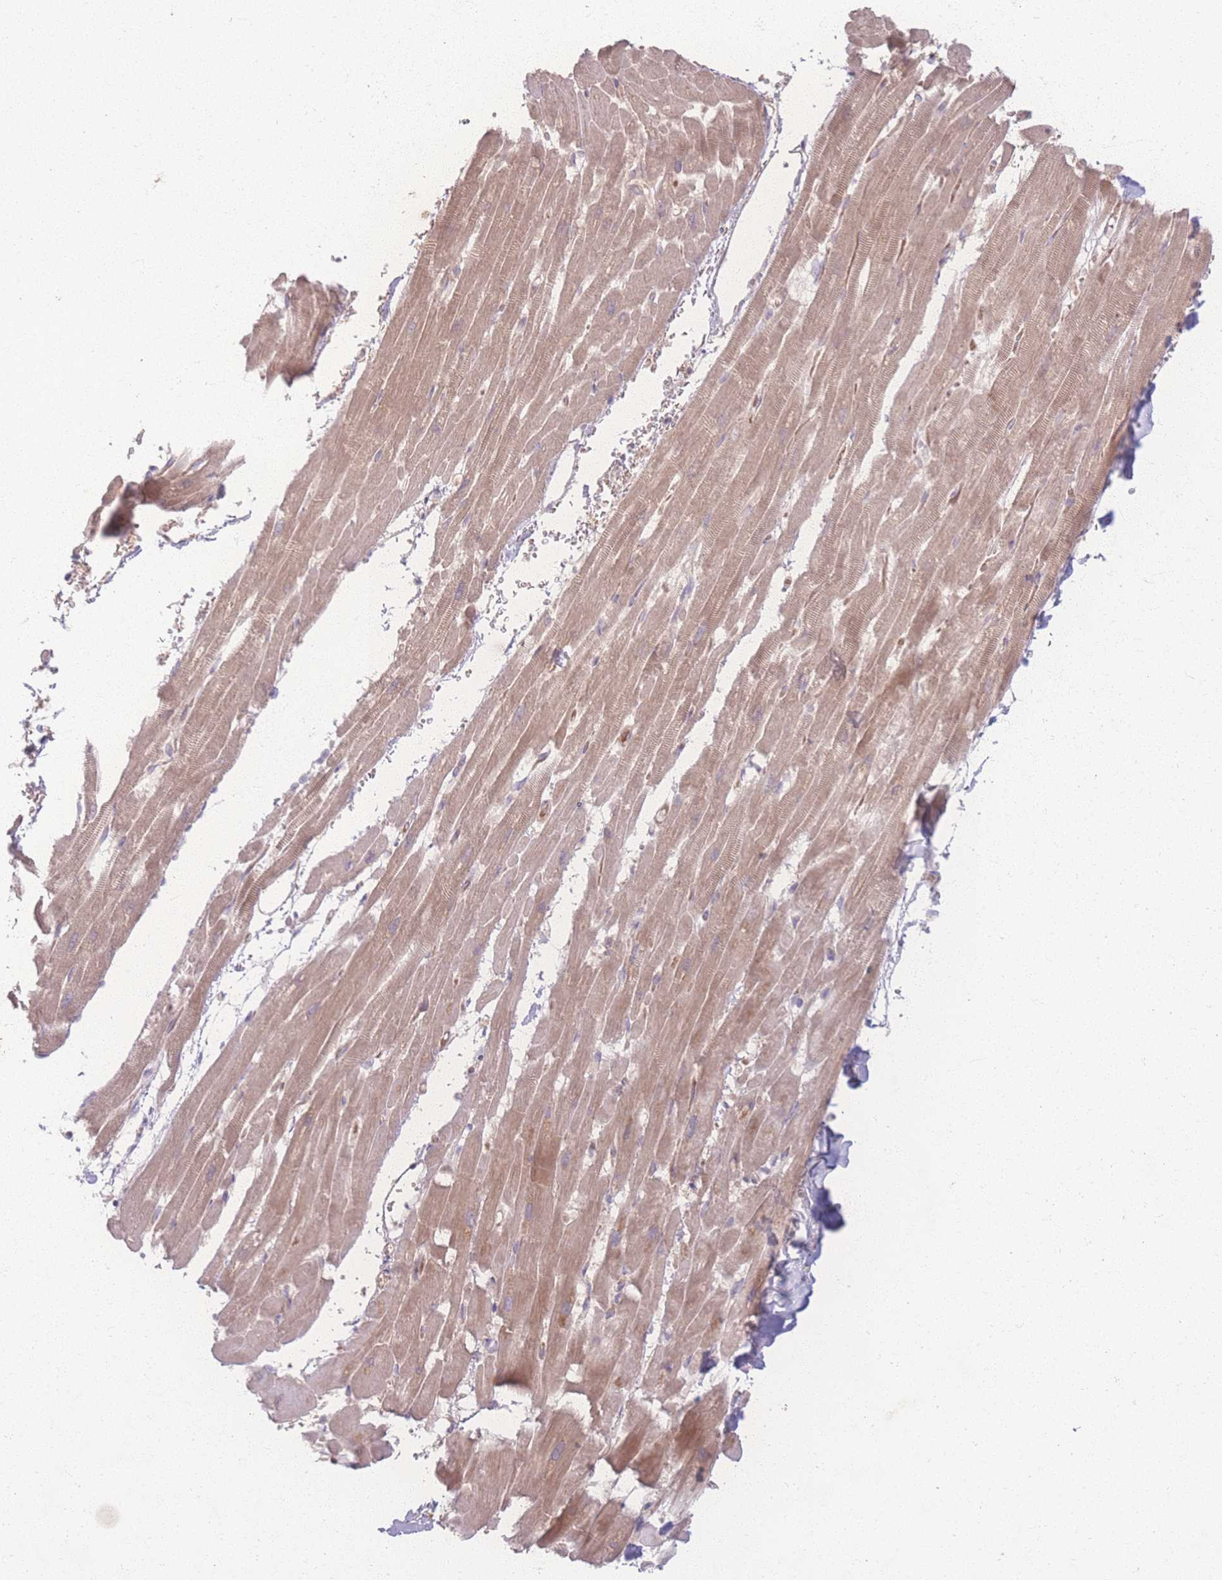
{"staining": {"intensity": "moderate", "quantity": "25%-75%", "location": "cytoplasmic/membranous"}, "tissue": "heart muscle", "cell_type": "Cardiomyocytes", "image_type": "normal", "snomed": [{"axis": "morphology", "description": "Normal tissue, NOS"}, {"axis": "topography", "description": "Heart"}], "caption": "There is medium levels of moderate cytoplasmic/membranous staining in cardiomyocytes of normal heart muscle, as demonstrated by immunohistochemical staining (brown color).", "gene": "INSR", "patient": {"sex": "male", "age": 37}}